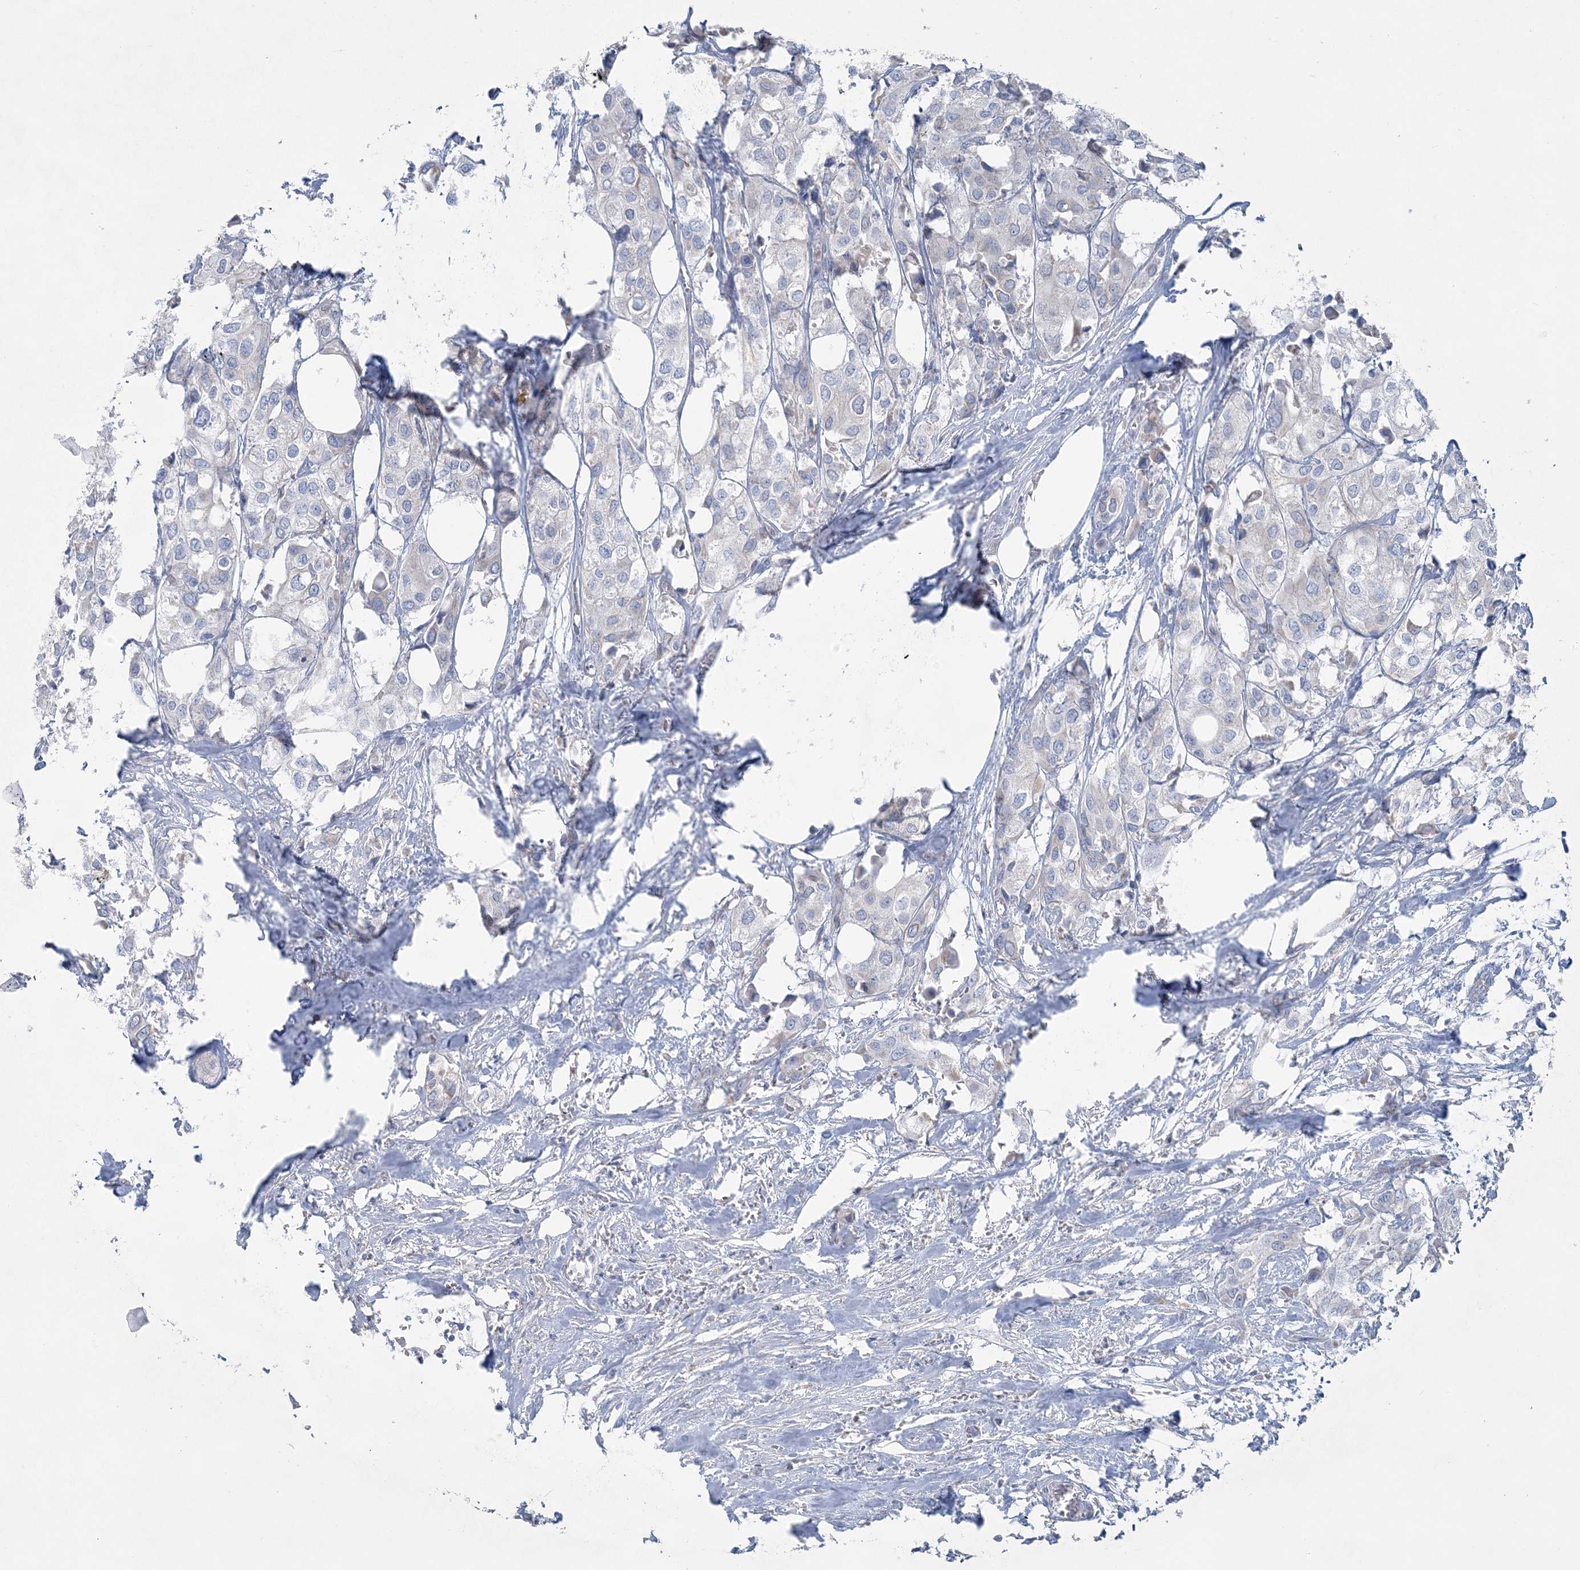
{"staining": {"intensity": "negative", "quantity": "none", "location": "none"}, "tissue": "urothelial cancer", "cell_type": "Tumor cells", "image_type": "cancer", "snomed": [{"axis": "morphology", "description": "Urothelial carcinoma, High grade"}, {"axis": "topography", "description": "Urinary bladder"}], "caption": "A high-resolution image shows immunohistochemistry (IHC) staining of high-grade urothelial carcinoma, which displays no significant staining in tumor cells.", "gene": "TBC1D7", "patient": {"sex": "male", "age": 64}}